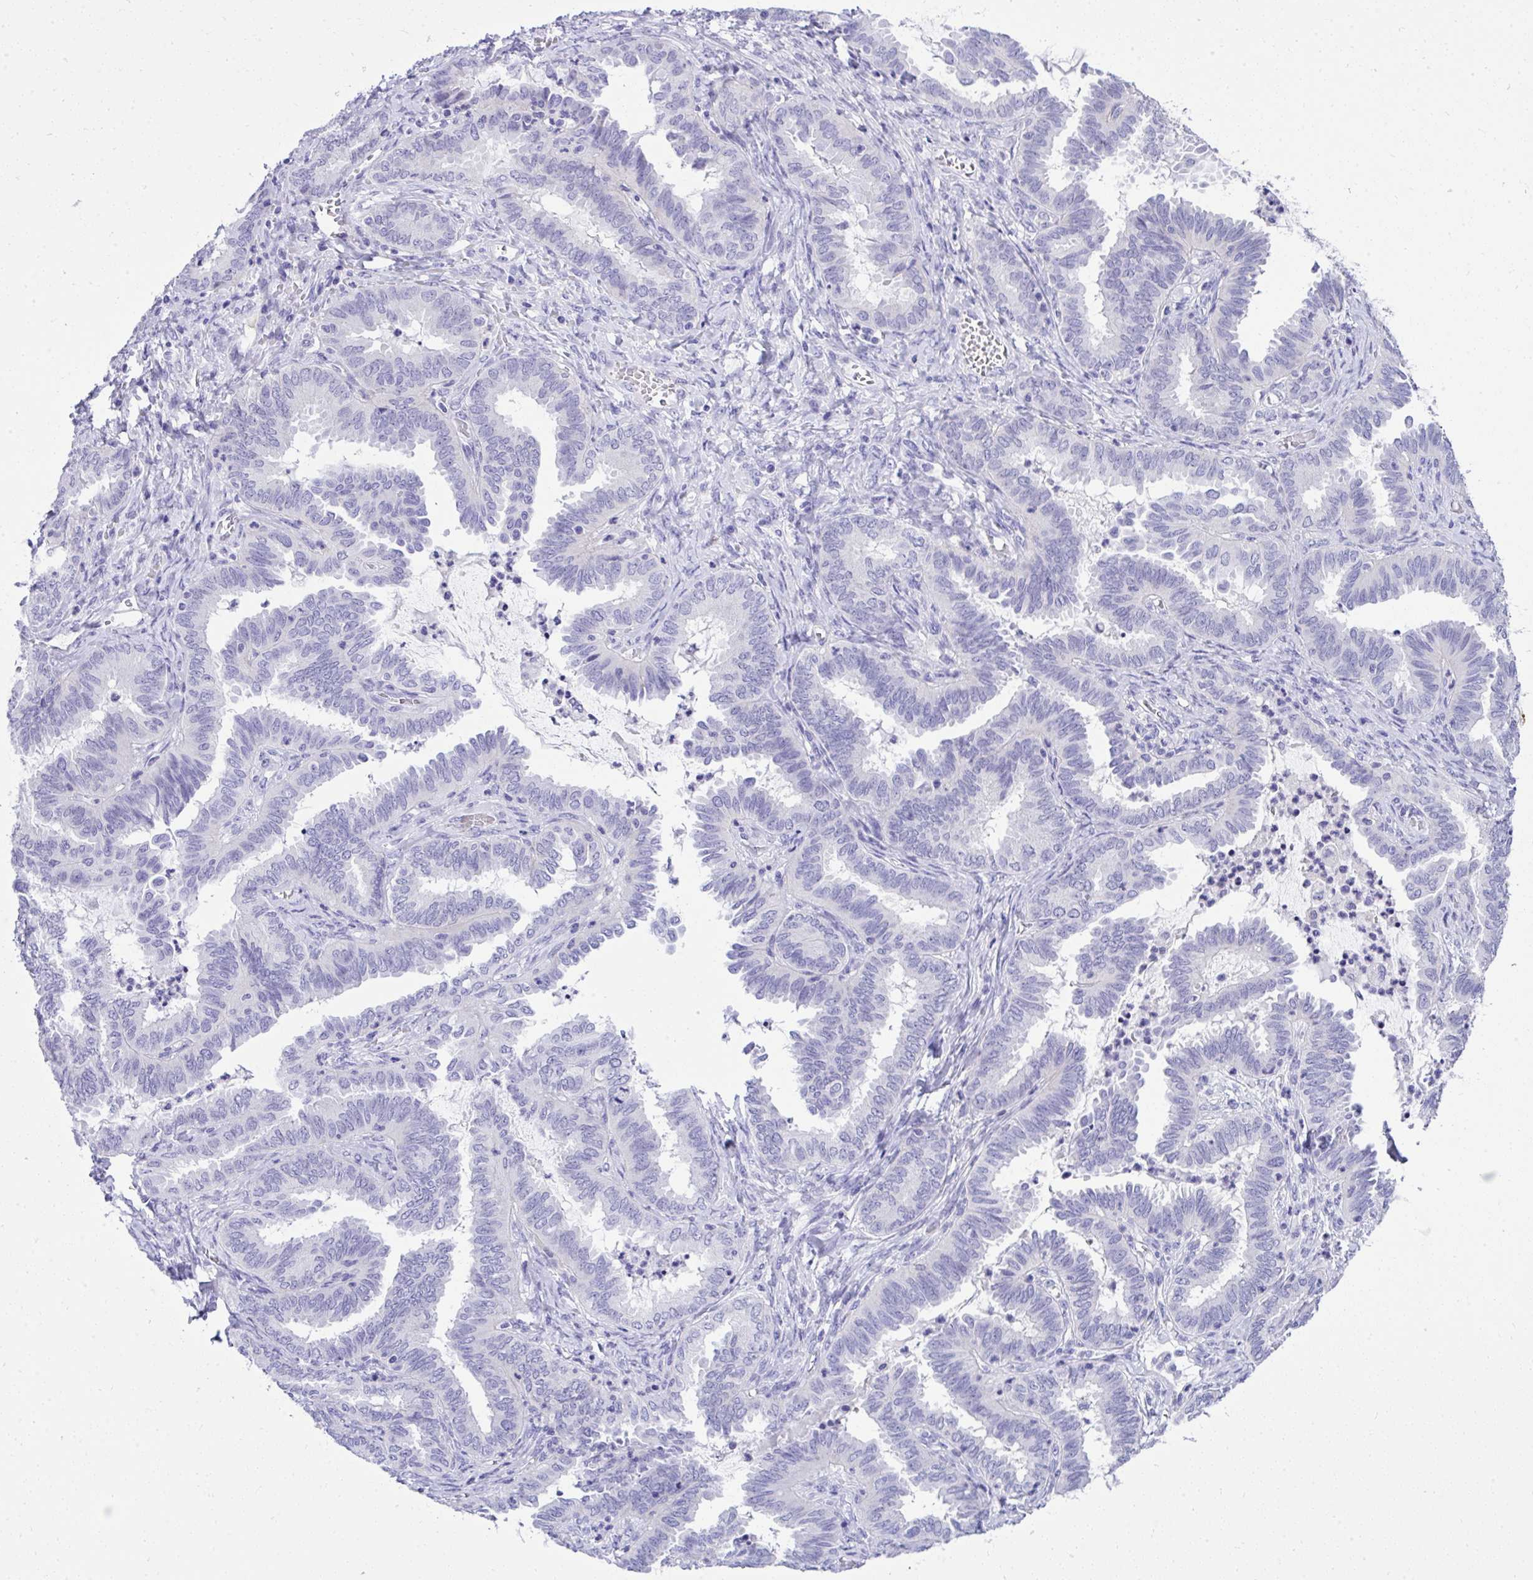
{"staining": {"intensity": "negative", "quantity": "none", "location": "none"}, "tissue": "ovarian cancer", "cell_type": "Tumor cells", "image_type": "cancer", "snomed": [{"axis": "morphology", "description": "Carcinoma, endometroid"}, {"axis": "topography", "description": "Ovary"}], "caption": "IHC of human ovarian endometroid carcinoma exhibits no staining in tumor cells.", "gene": "ST6GALNAC3", "patient": {"sex": "female", "age": 70}}